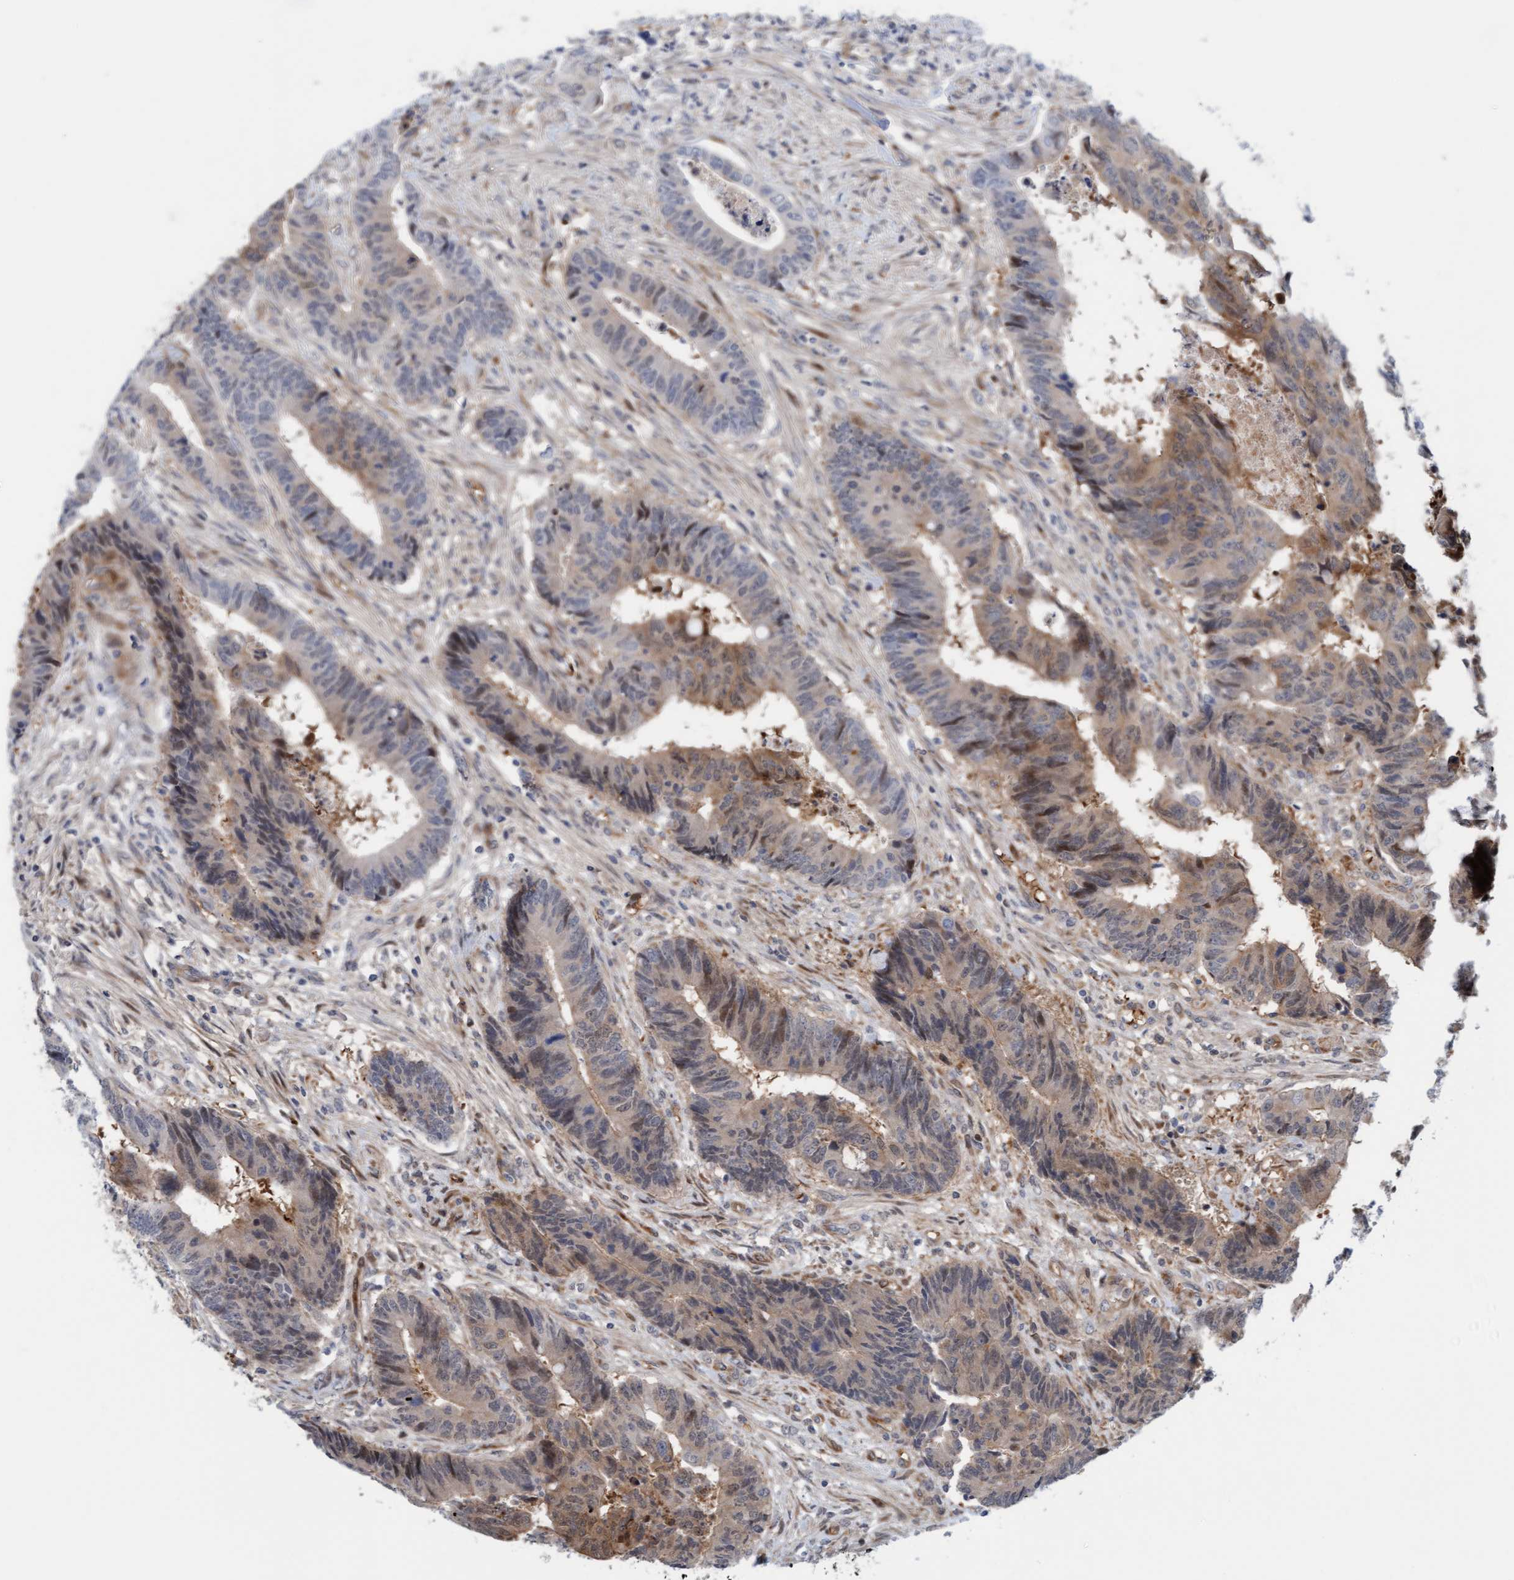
{"staining": {"intensity": "moderate", "quantity": "<25%", "location": "cytoplasmic/membranous,nuclear"}, "tissue": "colorectal cancer", "cell_type": "Tumor cells", "image_type": "cancer", "snomed": [{"axis": "morphology", "description": "Adenocarcinoma, NOS"}, {"axis": "topography", "description": "Rectum"}], "caption": "This photomicrograph shows immunohistochemistry (IHC) staining of human adenocarcinoma (colorectal), with low moderate cytoplasmic/membranous and nuclear expression in approximately <25% of tumor cells.", "gene": "EIF4EBP1", "patient": {"sex": "male", "age": 84}}